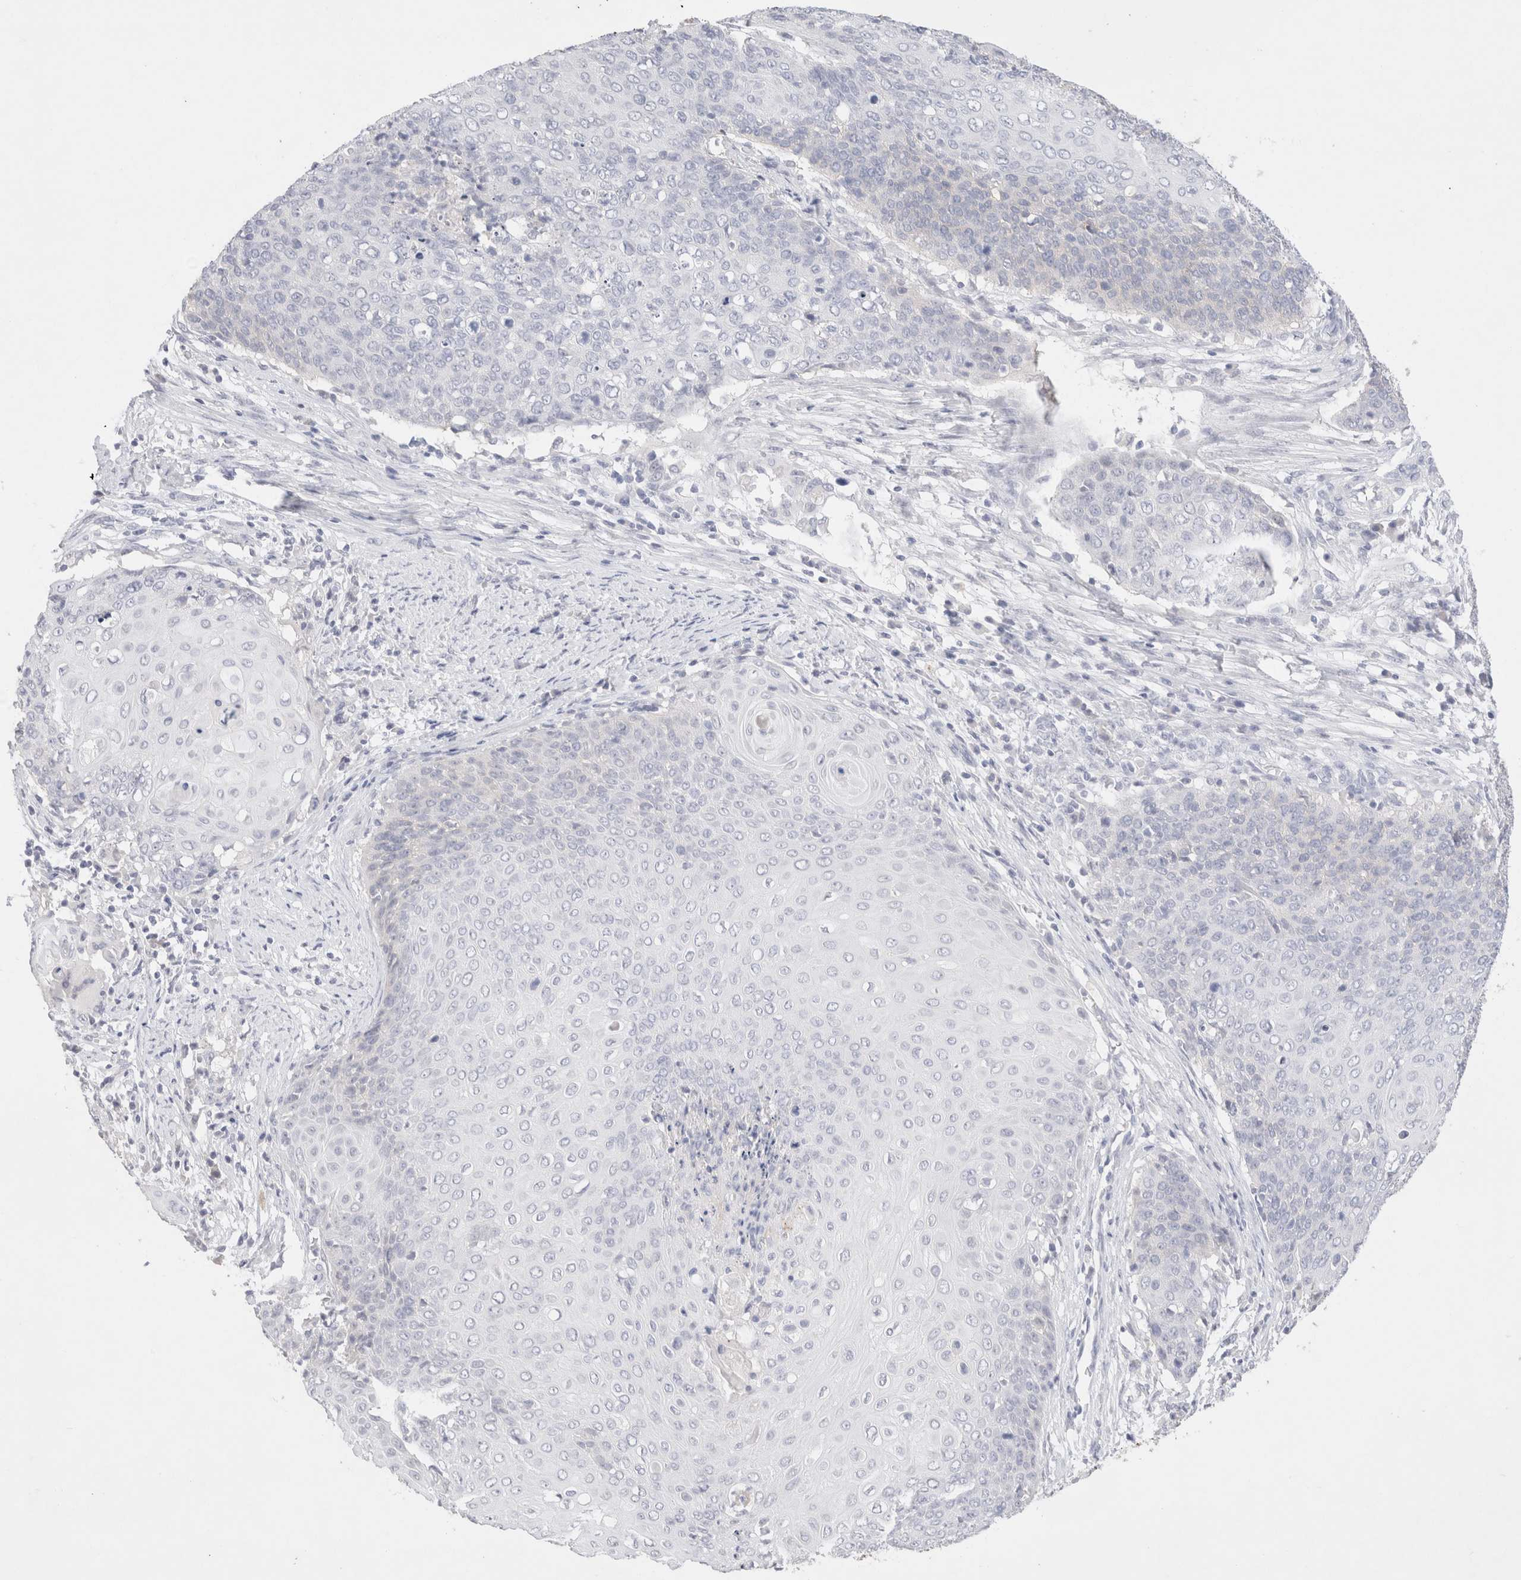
{"staining": {"intensity": "negative", "quantity": "none", "location": "none"}, "tissue": "cervical cancer", "cell_type": "Tumor cells", "image_type": "cancer", "snomed": [{"axis": "morphology", "description": "Squamous cell carcinoma, NOS"}, {"axis": "topography", "description": "Cervix"}], "caption": "IHC image of squamous cell carcinoma (cervical) stained for a protein (brown), which displays no staining in tumor cells.", "gene": "EPCAM", "patient": {"sex": "female", "age": 39}}